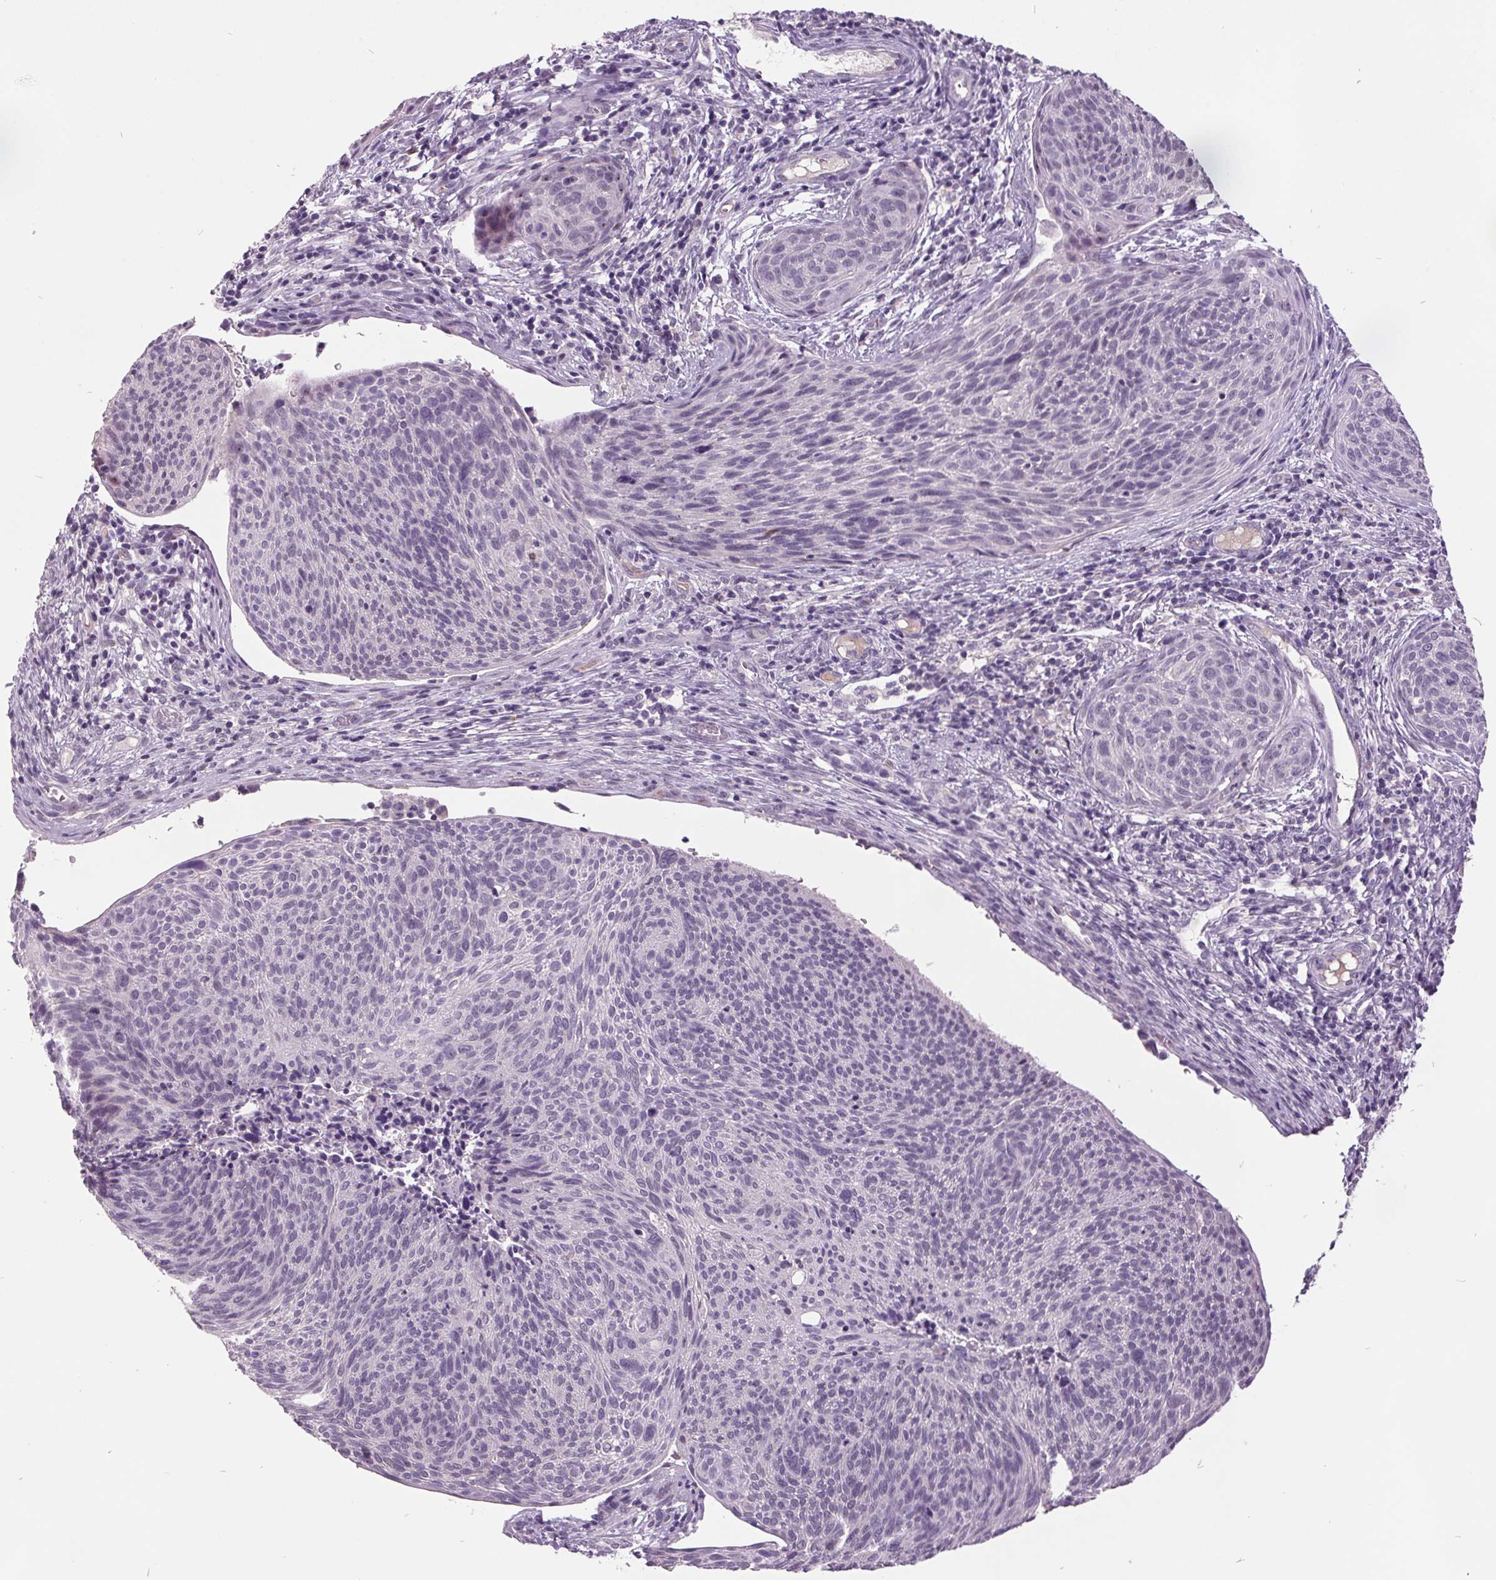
{"staining": {"intensity": "negative", "quantity": "none", "location": "none"}, "tissue": "cervical cancer", "cell_type": "Tumor cells", "image_type": "cancer", "snomed": [{"axis": "morphology", "description": "Squamous cell carcinoma, NOS"}, {"axis": "topography", "description": "Cervix"}], "caption": "Tumor cells show no significant staining in cervical cancer (squamous cell carcinoma).", "gene": "C2orf16", "patient": {"sex": "female", "age": 49}}